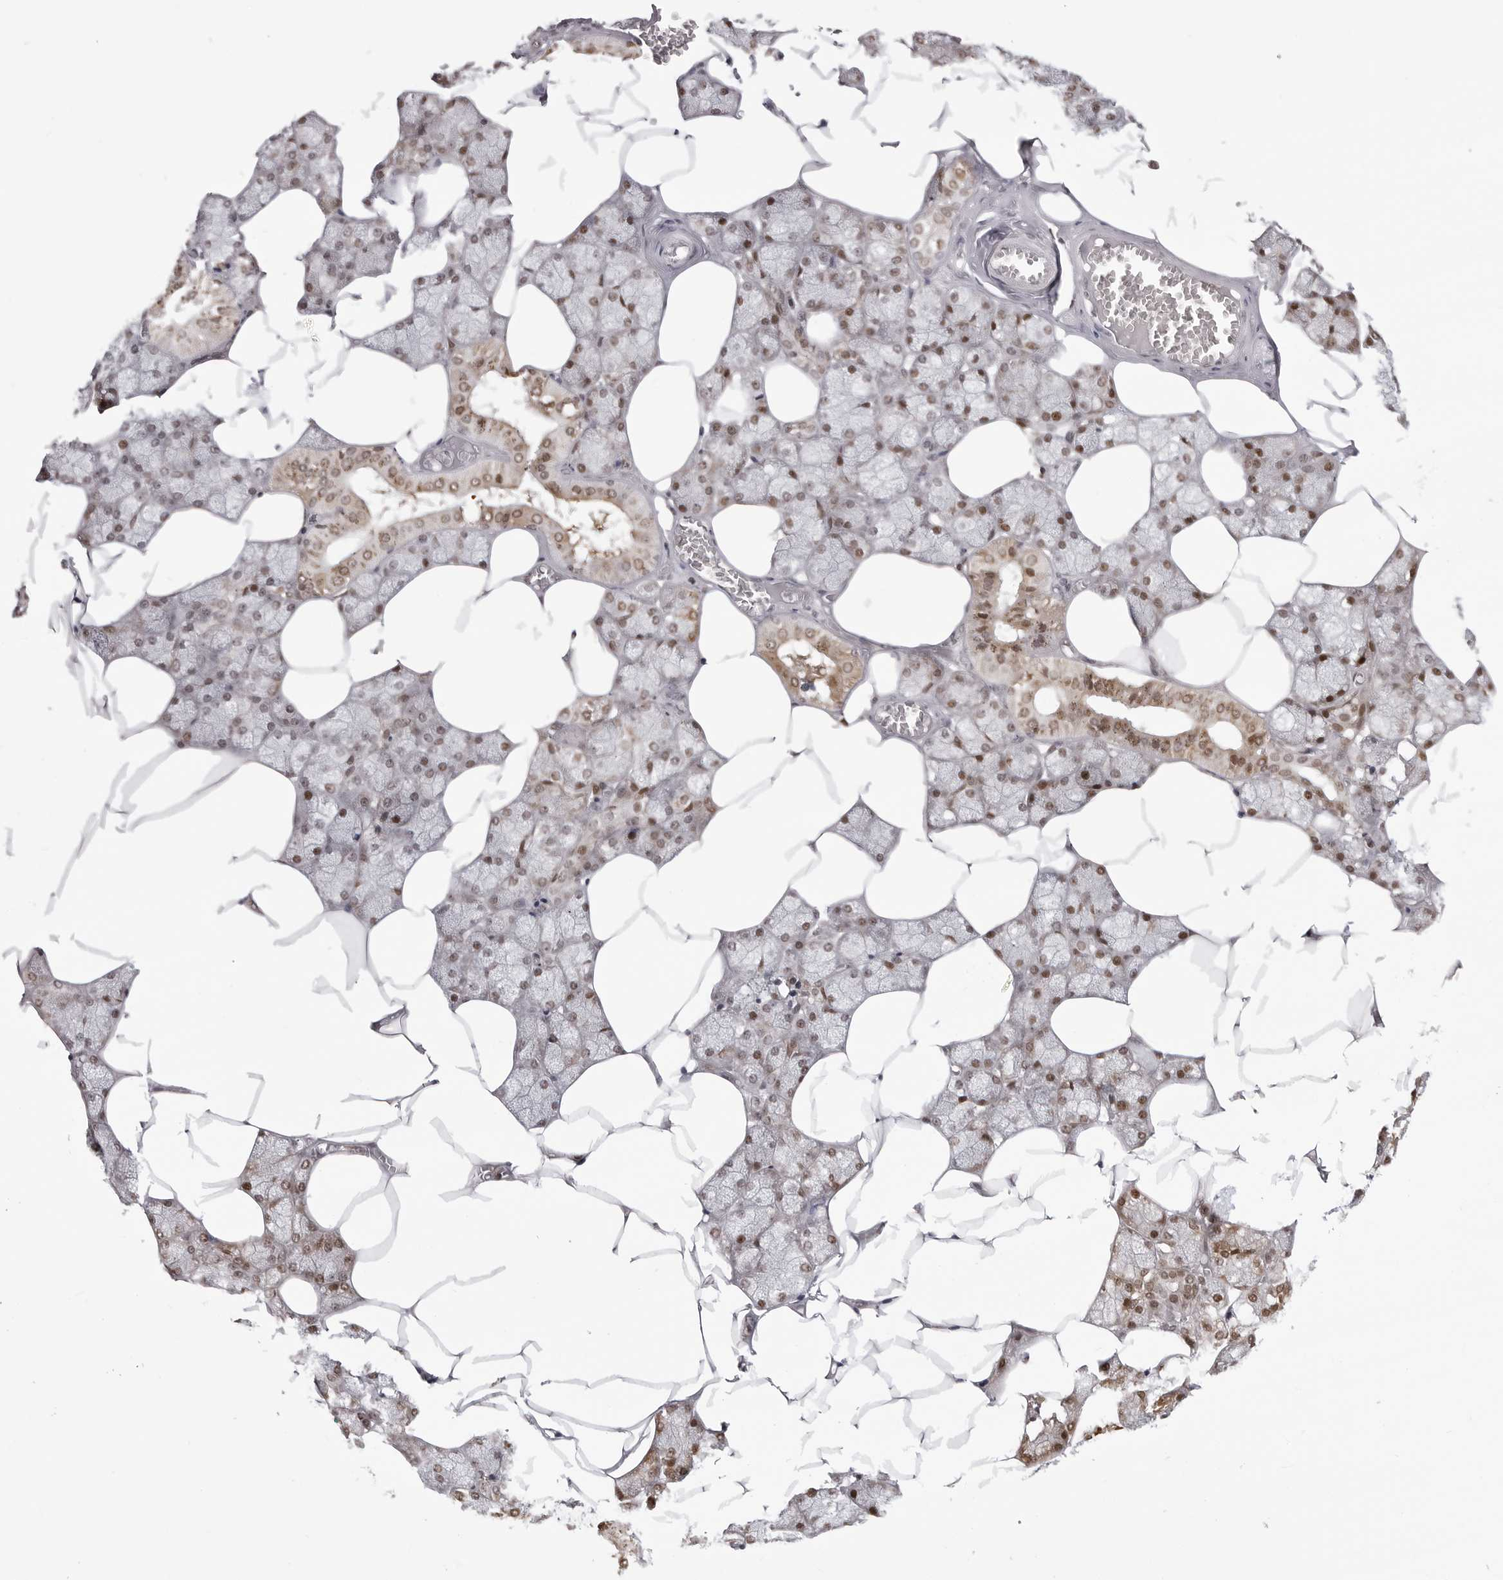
{"staining": {"intensity": "moderate", "quantity": ">75%", "location": "nuclear"}, "tissue": "salivary gland", "cell_type": "Glandular cells", "image_type": "normal", "snomed": [{"axis": "morphology", "description": "Normal tissue, NOS"}, {"axis": "topography", "description": "Salivary gland"}], "caption": "Benign salivary gland reveals moderate nuclear positivity in about >75% of glandular cells The staining was performed using DAB to visualize the protein expression in brown, while the nuclei were stained in blue with hematoxylin (Magnification: 20x)..", "gene": "PHF3", "patient": {"sex": "male", "age": 62}}